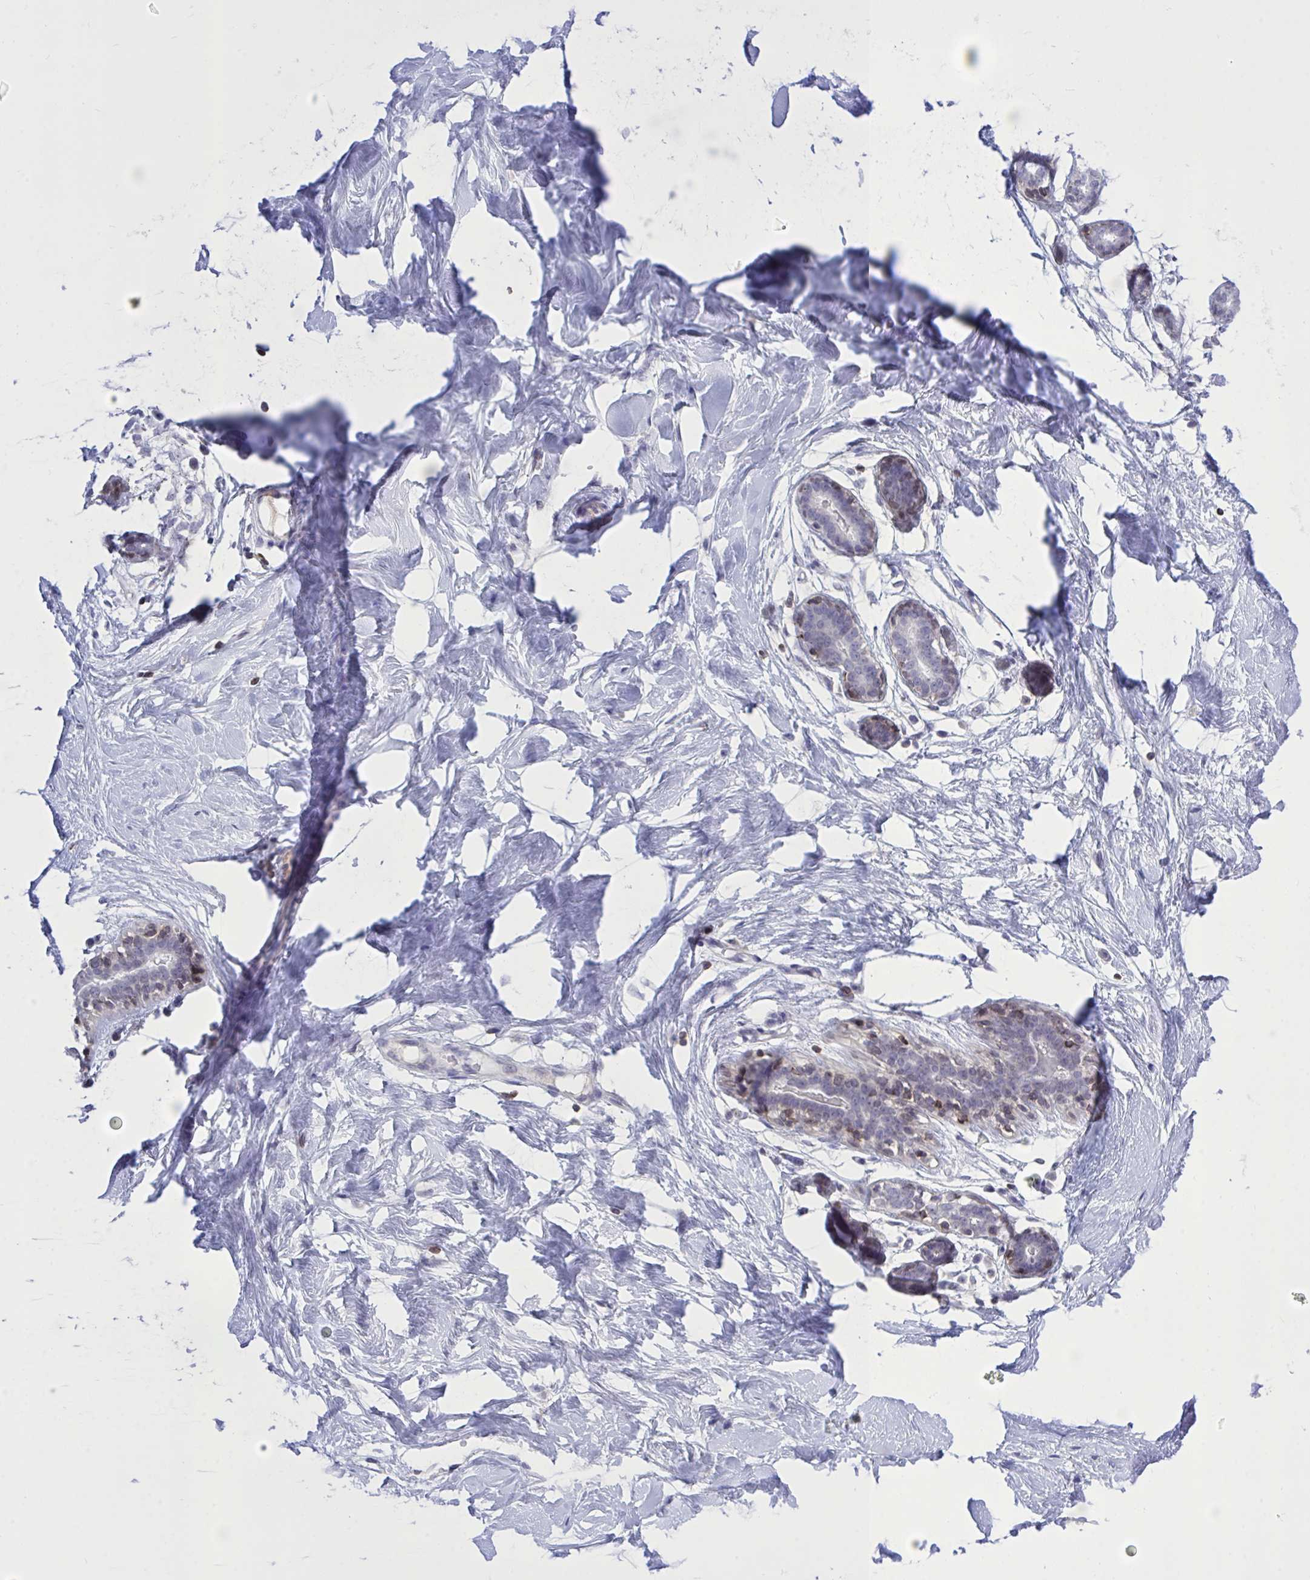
{"staining": {"intensity": "negative", "quantity": "none", "location": "none"}, "tissue": "breast", "cell_type": "Adipocytes", "image_type": "normal", "snomed": [{"axis": "morphology", "description": "Normal tissue, NOS"}, {"axis": "topography", "description": "Breast"}], "caption": "Immunohistochemistry of normal breast displays no staining in adipocytes. (Immunohistochemistry (ihc), brightfield microscopy, high magnification).", "gene": "CXCL8", "patient": {"sex": "female", "age": 27}}